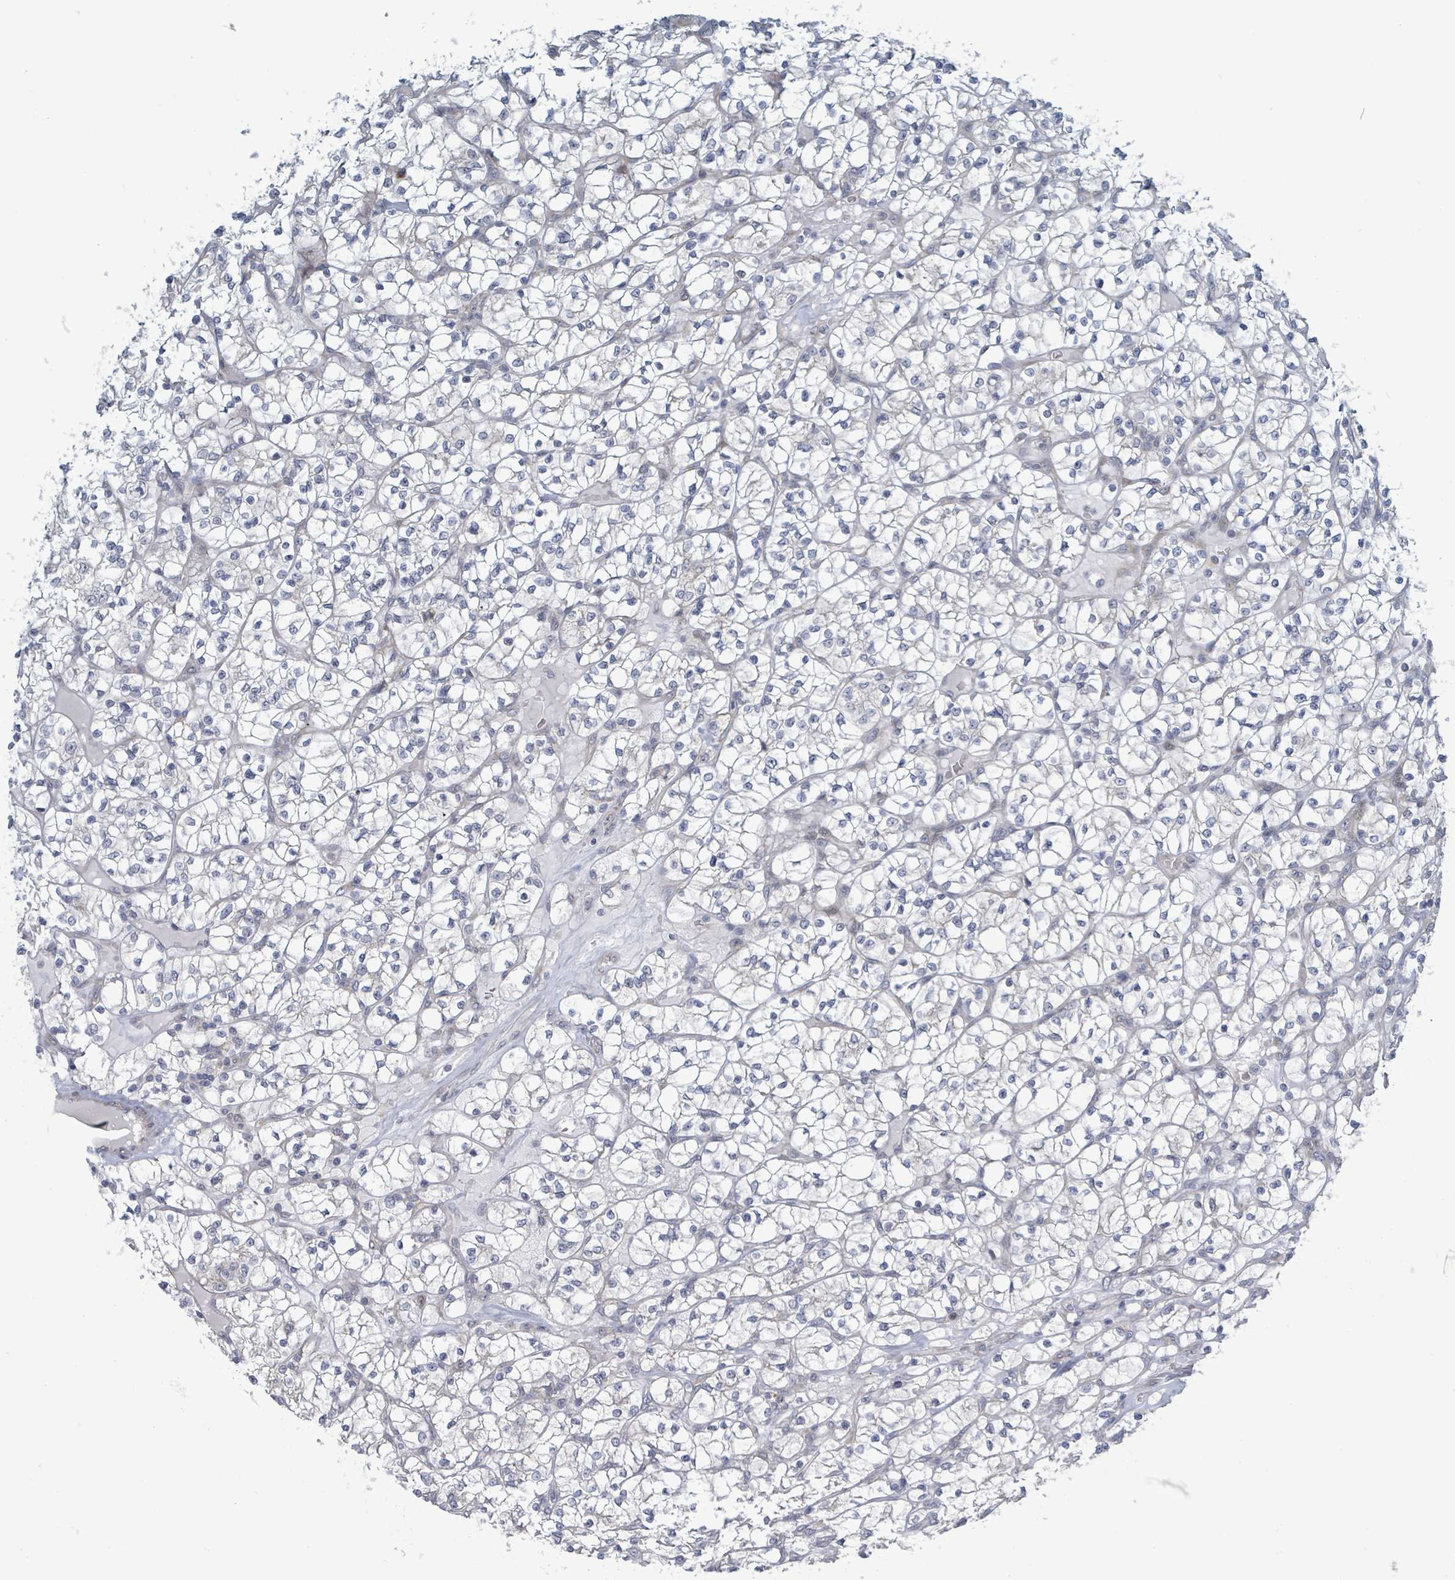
{"staining": {"intensity": "negative", "quantity": "none", "location": "none"}, "tissue": "renal cancer", "cell_type": "Tumor cells", "image_type": "cancer", "snomed": [{"axis": "morphology", "description": "Adenocarcinoma, NOS"}, {"axis": "topography", "description": "Kidney"}], "caption": "DAB immunohistochemical staining of adenocarcinoma (renal) demonstrates no significant expression in tumor cells.", "gene": "RPL32", "patient": {"sex": "female", "age": 64}}